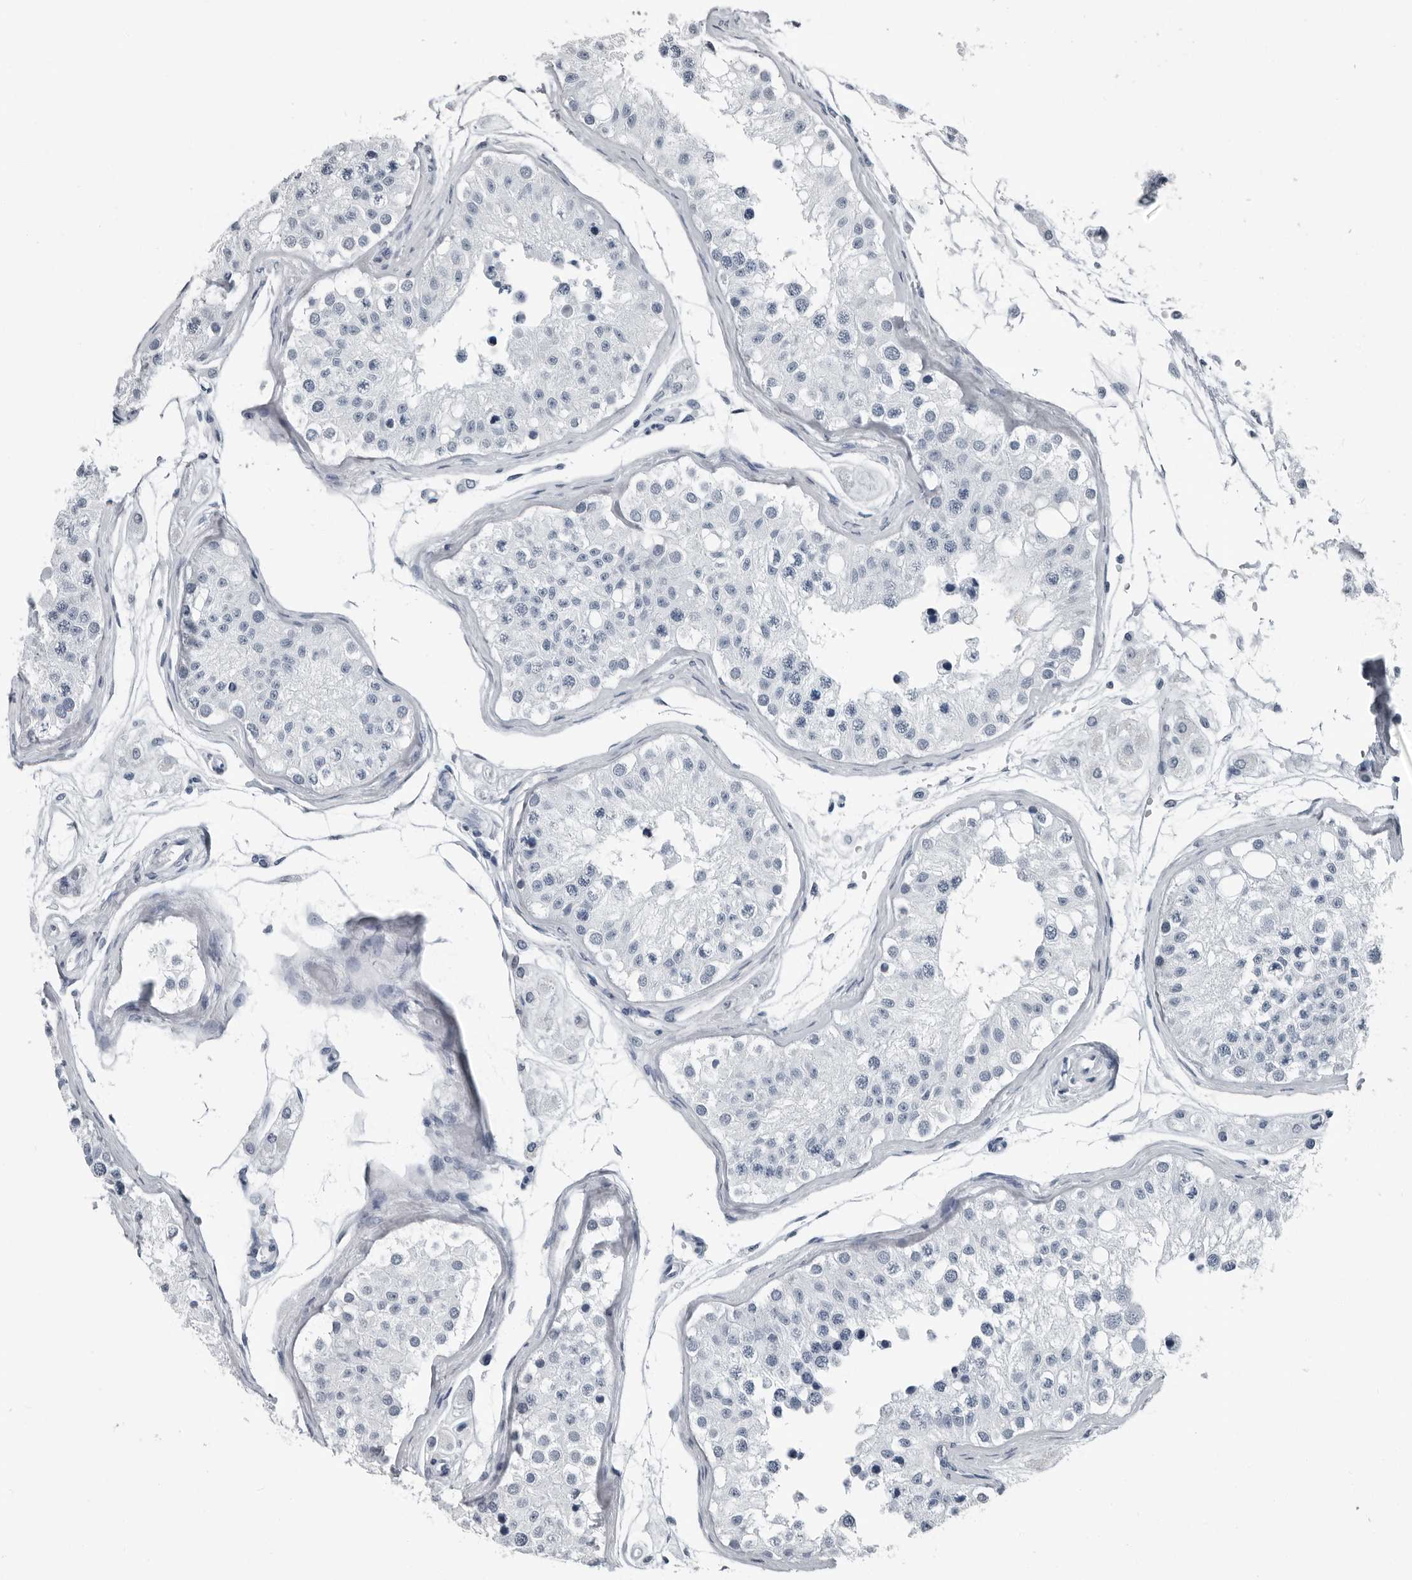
{"staining": {"intensity": "negative", "quantity": "none", "location": "none"}, "tissue": "testis", "cell_type": "Cells in seminiferous ducts", "image_type": "normal", "snomed": [{"axis": "morphology", "description": "Normal tissue, NOS"}, {"axis": "morphology", "description": "Adenocarcinoma, metastatic, NOS"}, {"axis": "topography", "description": "Testis"}], "caption": "High magnification brightfield microscopy of benign testis stained with DAB (3,3'-diaminobenzidine) (brown) and counterstained with hematoxylin (blue): cells in seminiferous ducts show no significant positivity.", "gene": "PRSS1", "patient": {"sex": "male", "age": 26}}